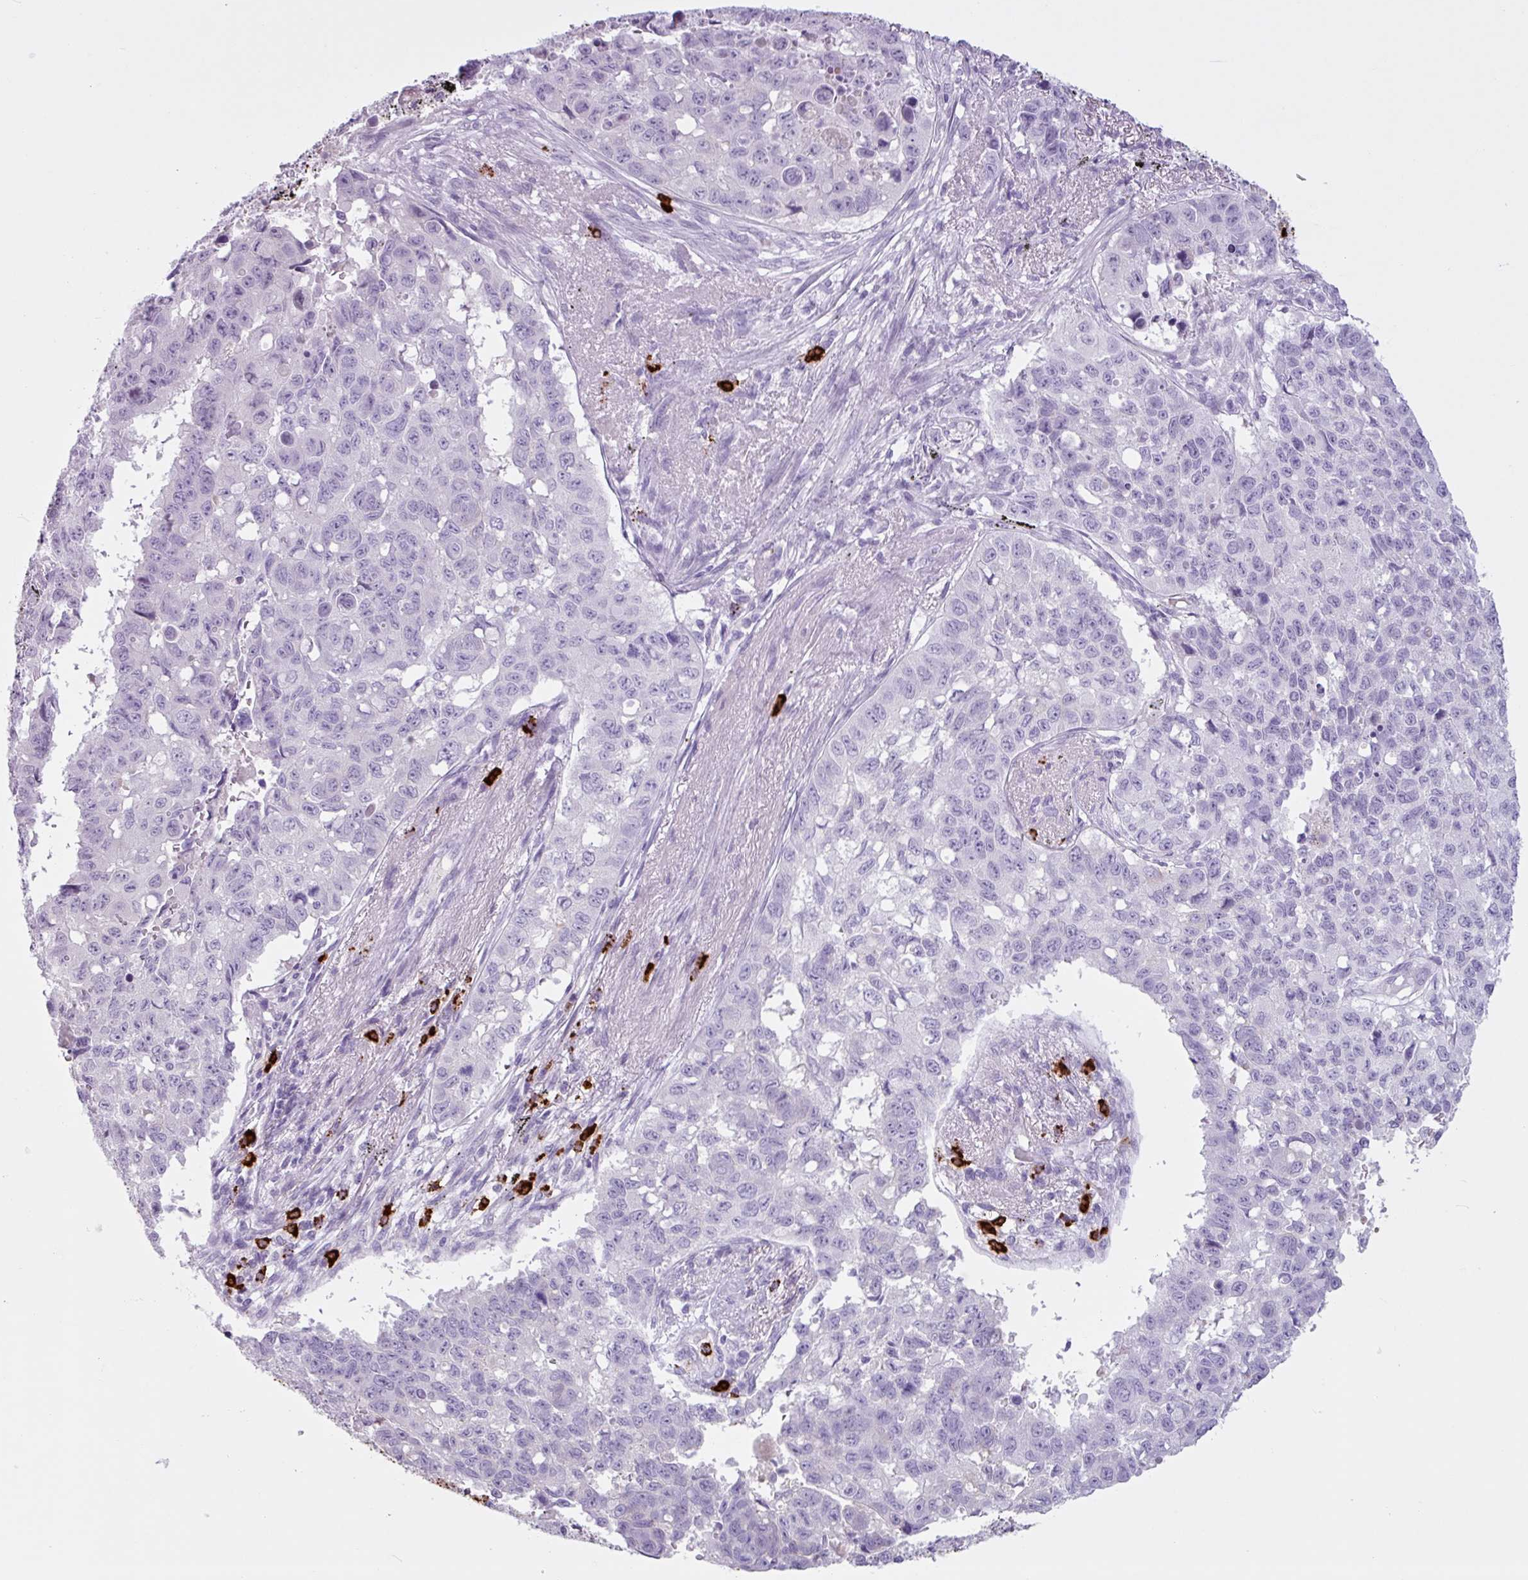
{"staining": {"intensity": "negative", "quantity": "none", "location": "none"}, "tissue": "lung cancer", "cell_type": "Tumor cells", "image_type": "cancer", "snomed": [{"axis": "morphology", "description": "Squamous cell carcinoma, NOS"}, {"axis": "topography", "description": "Lung"}], "caption": "An image of human lung squamous cell carcinoma is negative for staining in tumor cells.", "gene": "TMEM178A", "patient": {"sex": "male", "age": 60}}